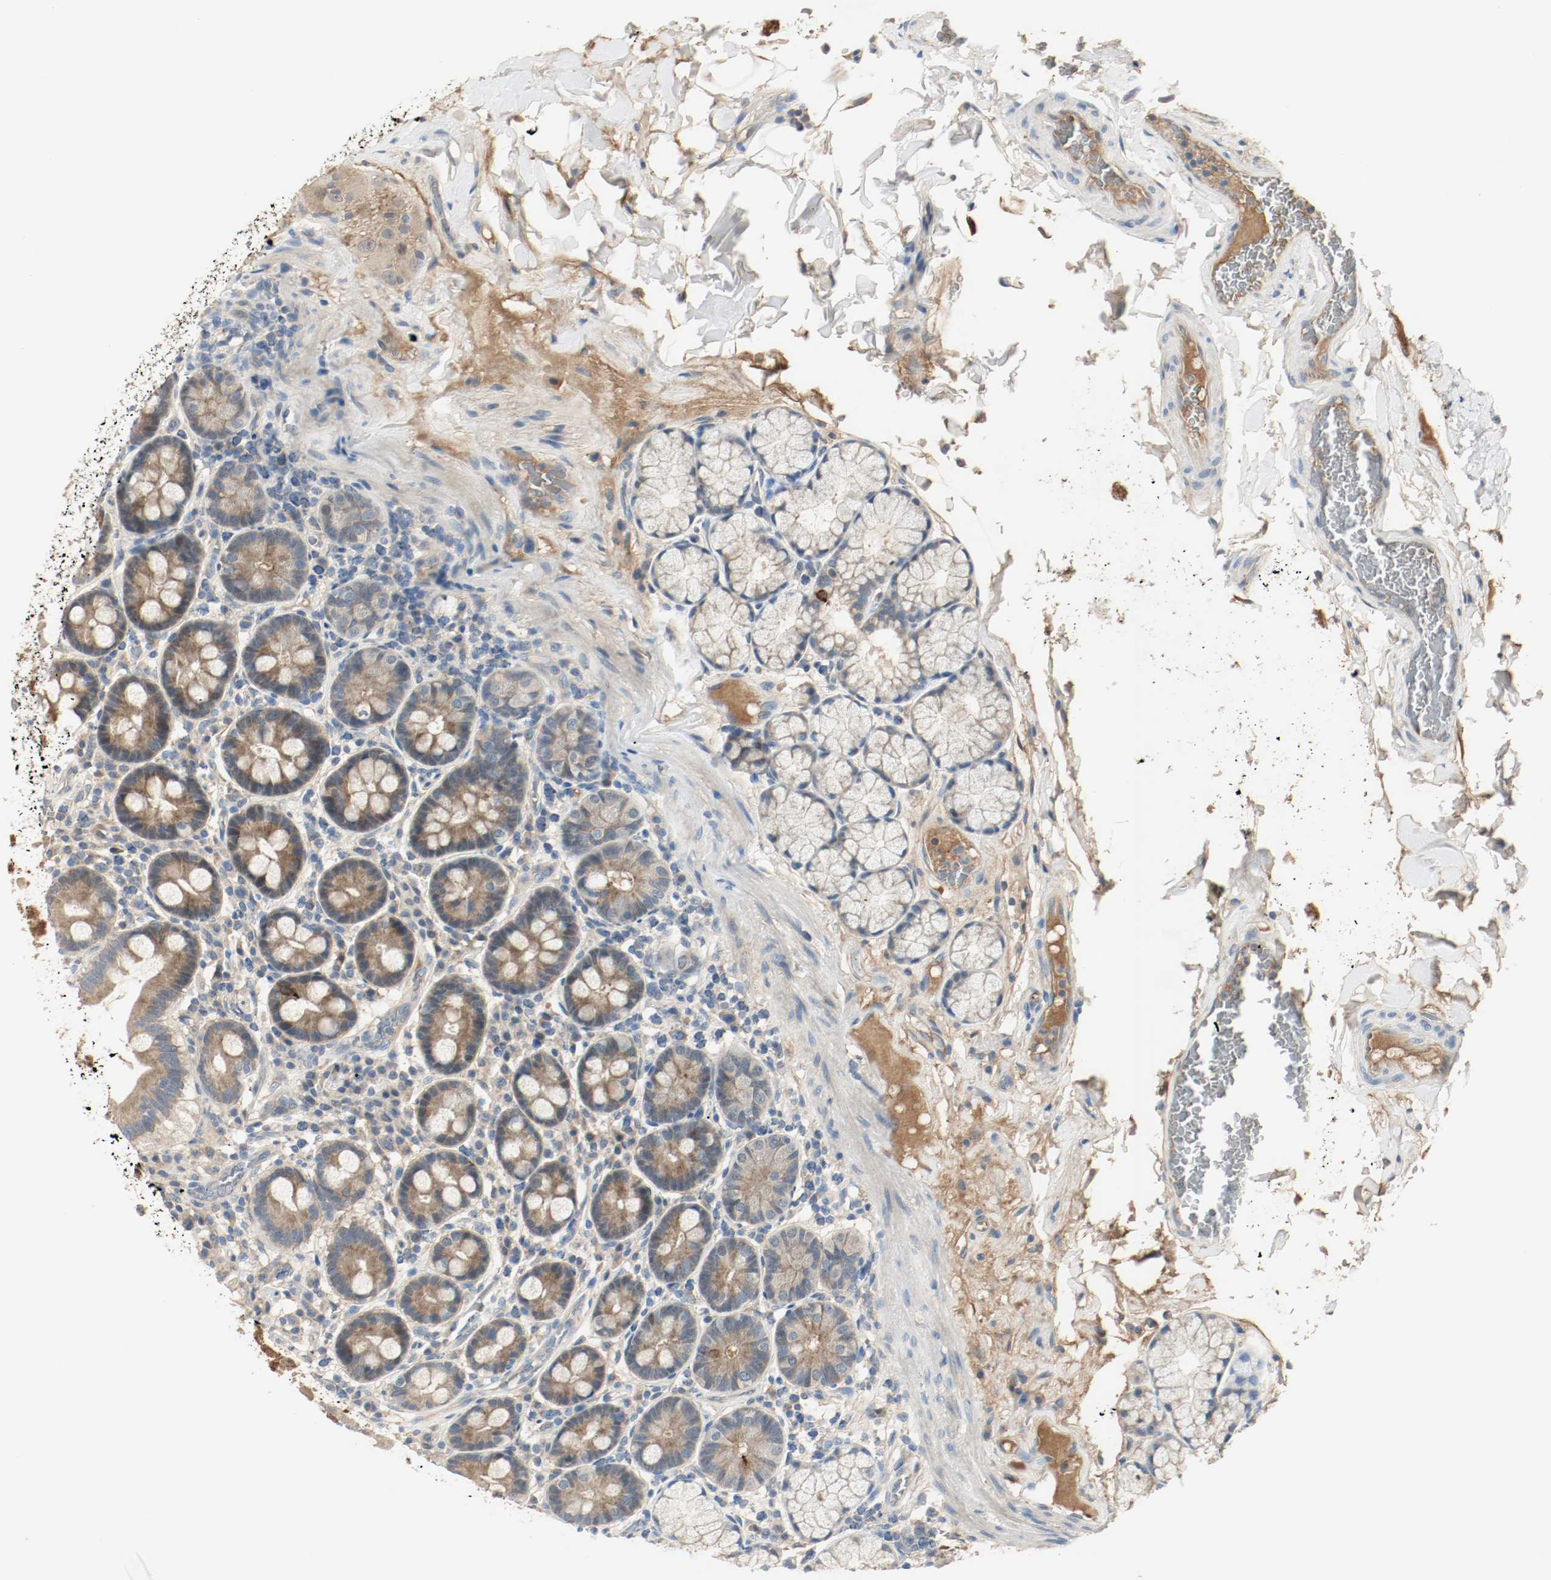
{"staining": {"intensity": "moderate", "quantity": "25%-75%", "location": "cytoplasmic/membranous"}, "tissue": "duodenum", "cell_type": "Glandular cells", "image_type": "normal", "snomed": [{"axis": "morphology", "description": "Normal tissue, NOS"}, {"axis": "topography", "description": "Duodenum"}], "caption": "Immunohistochemical staining of normal human duodenum reveals 25%-75% levels of moderate cytoplasmic/membranous protein staining in approximately 25%-75% of glandular cells.", "gene": "MELTF", "patient": {"sex": "male", "age": 50}}